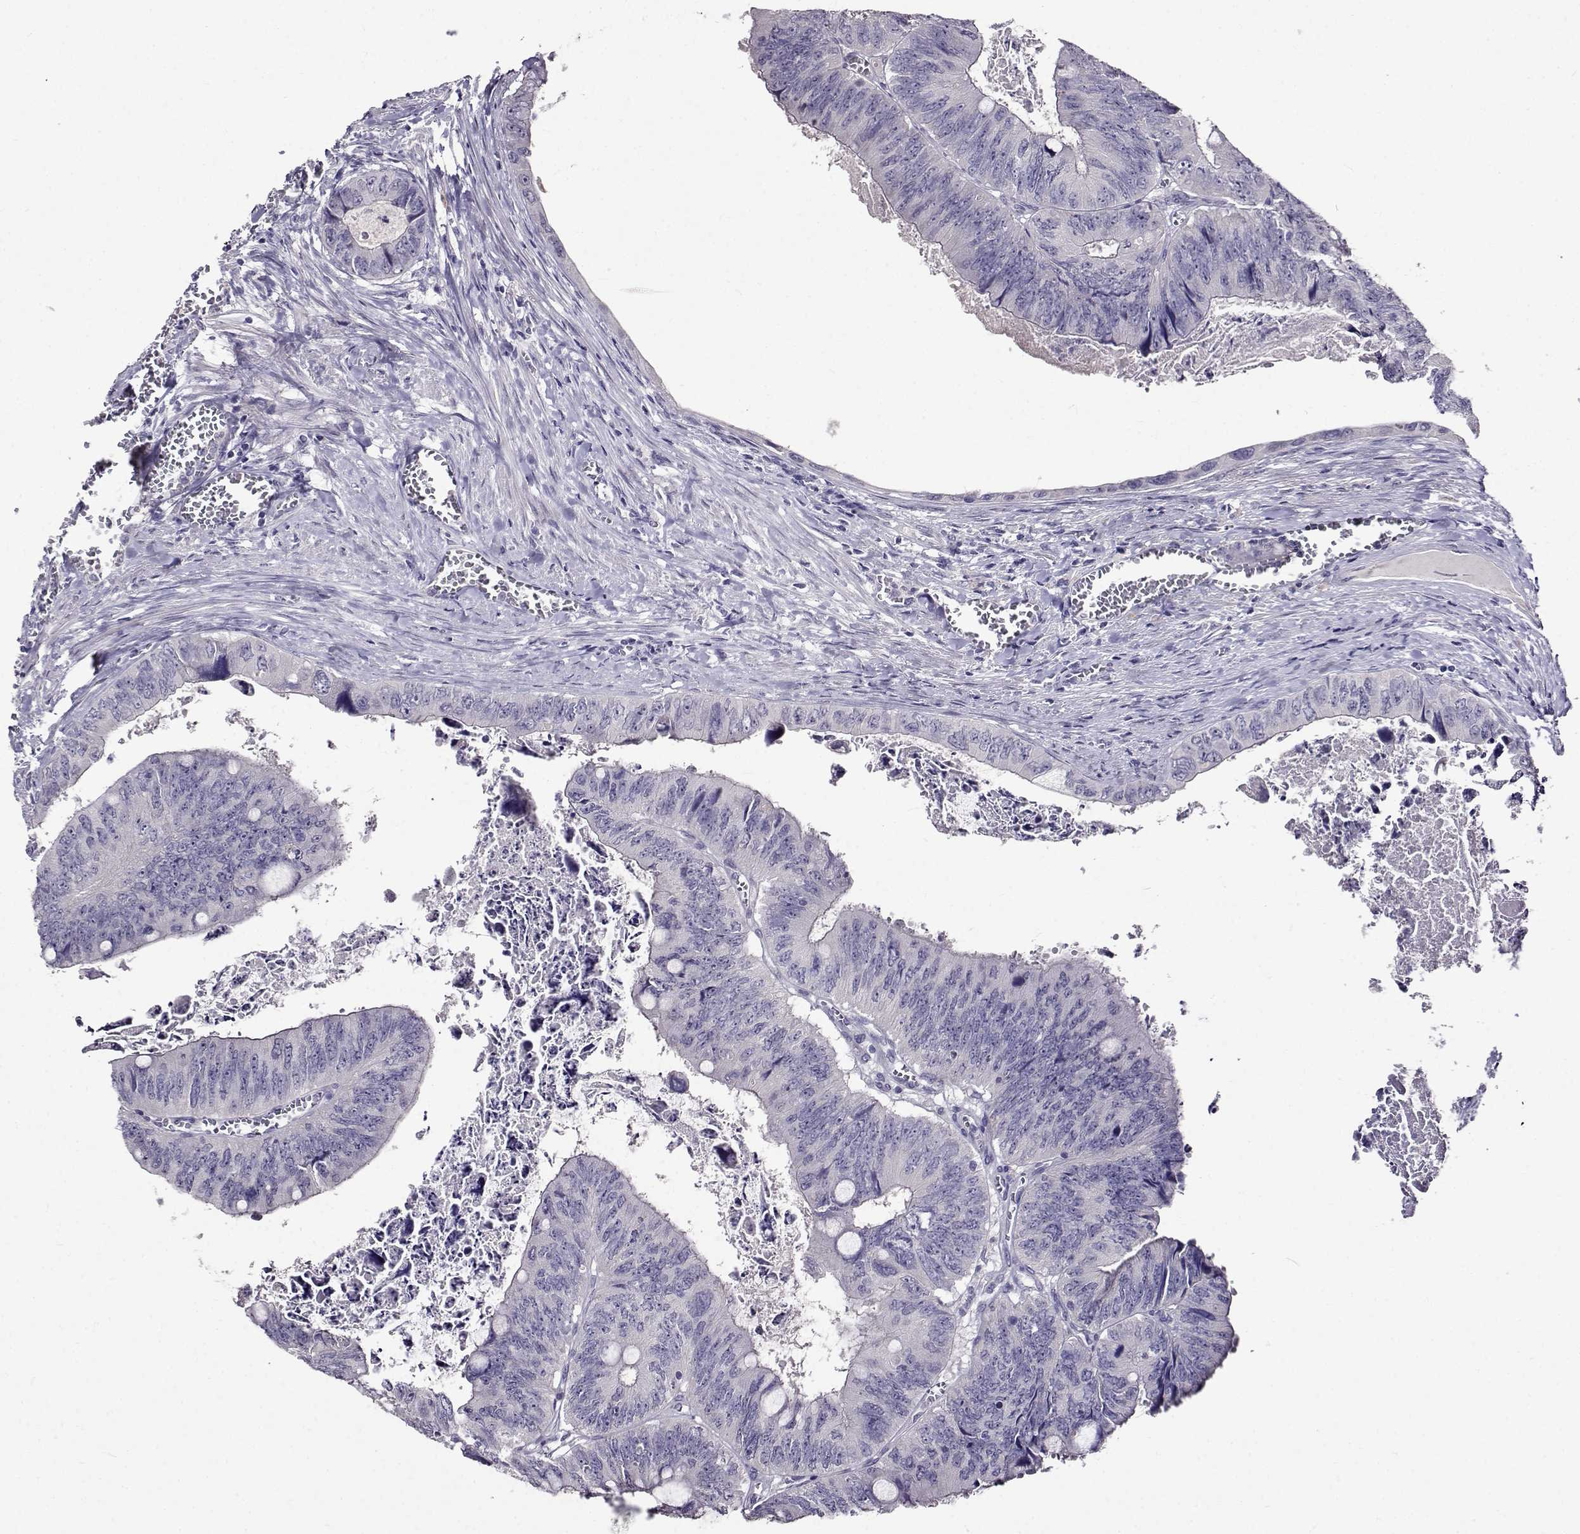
{"staining": {"intensity": "negative", "quantity": "none", "location": "none"}, "tissue": "colorectal cancer", "cell_type": "Tumor cells", "image_type": "cancer", "snomed": [{"axis": "morphology", "description": "Adenocarcinoma, NOS"}, {"axis": "topography", "description": "Colon"}], "caption": "Immunohistochemical staining of colorectal cancer demonstrates no significant staining in tumor cells.", "gene": "PAEP", "patient": {"sex": "female", "age": 84}}